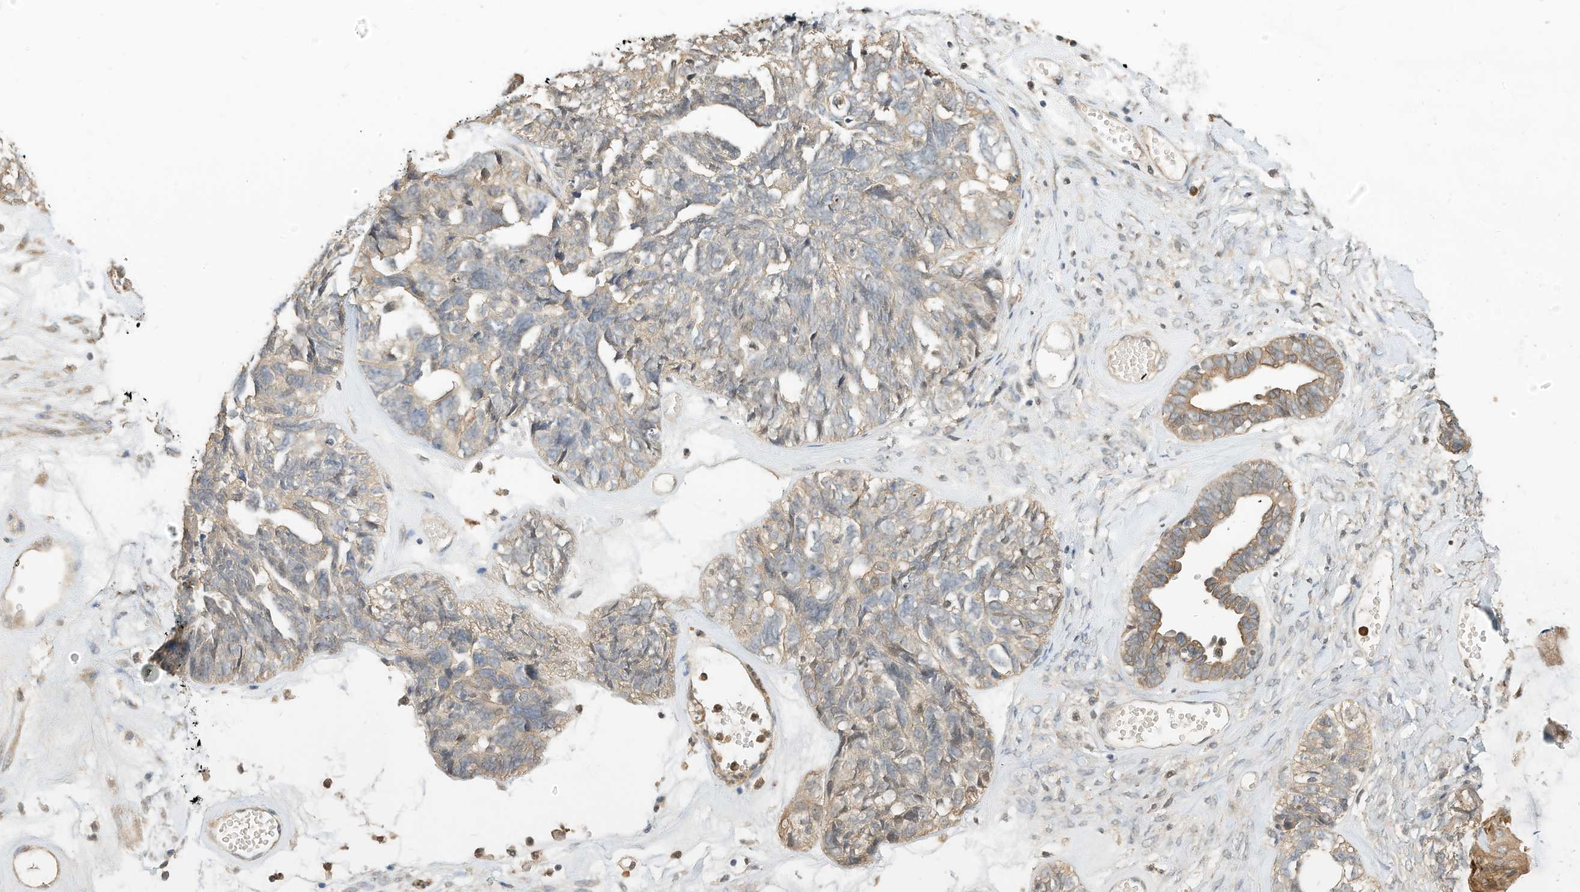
{"staining": {"intensity": "weak", "quantity": "25%-75%", "location": "cytoplasmic/membranous"}, "tissue": "ovarian cancer", "cell_type": "Tumor cells", "image_type": "cancer", "snomed": [{"axis": "morphology", "description": "Cystadenocarcinoma, serous, NOS"}, {"axis": "topography", "description": "Ovary"}], "caption": "Ovarian cancer (serous cystadenocarcinoma) was stained to show a protein in brown. There is low levels of weak cytoplasmic/membranous expression in about 25%-75% of tumor cells.", "gene": "OFD1", "patient": {"sex": "female", "age": 79}}